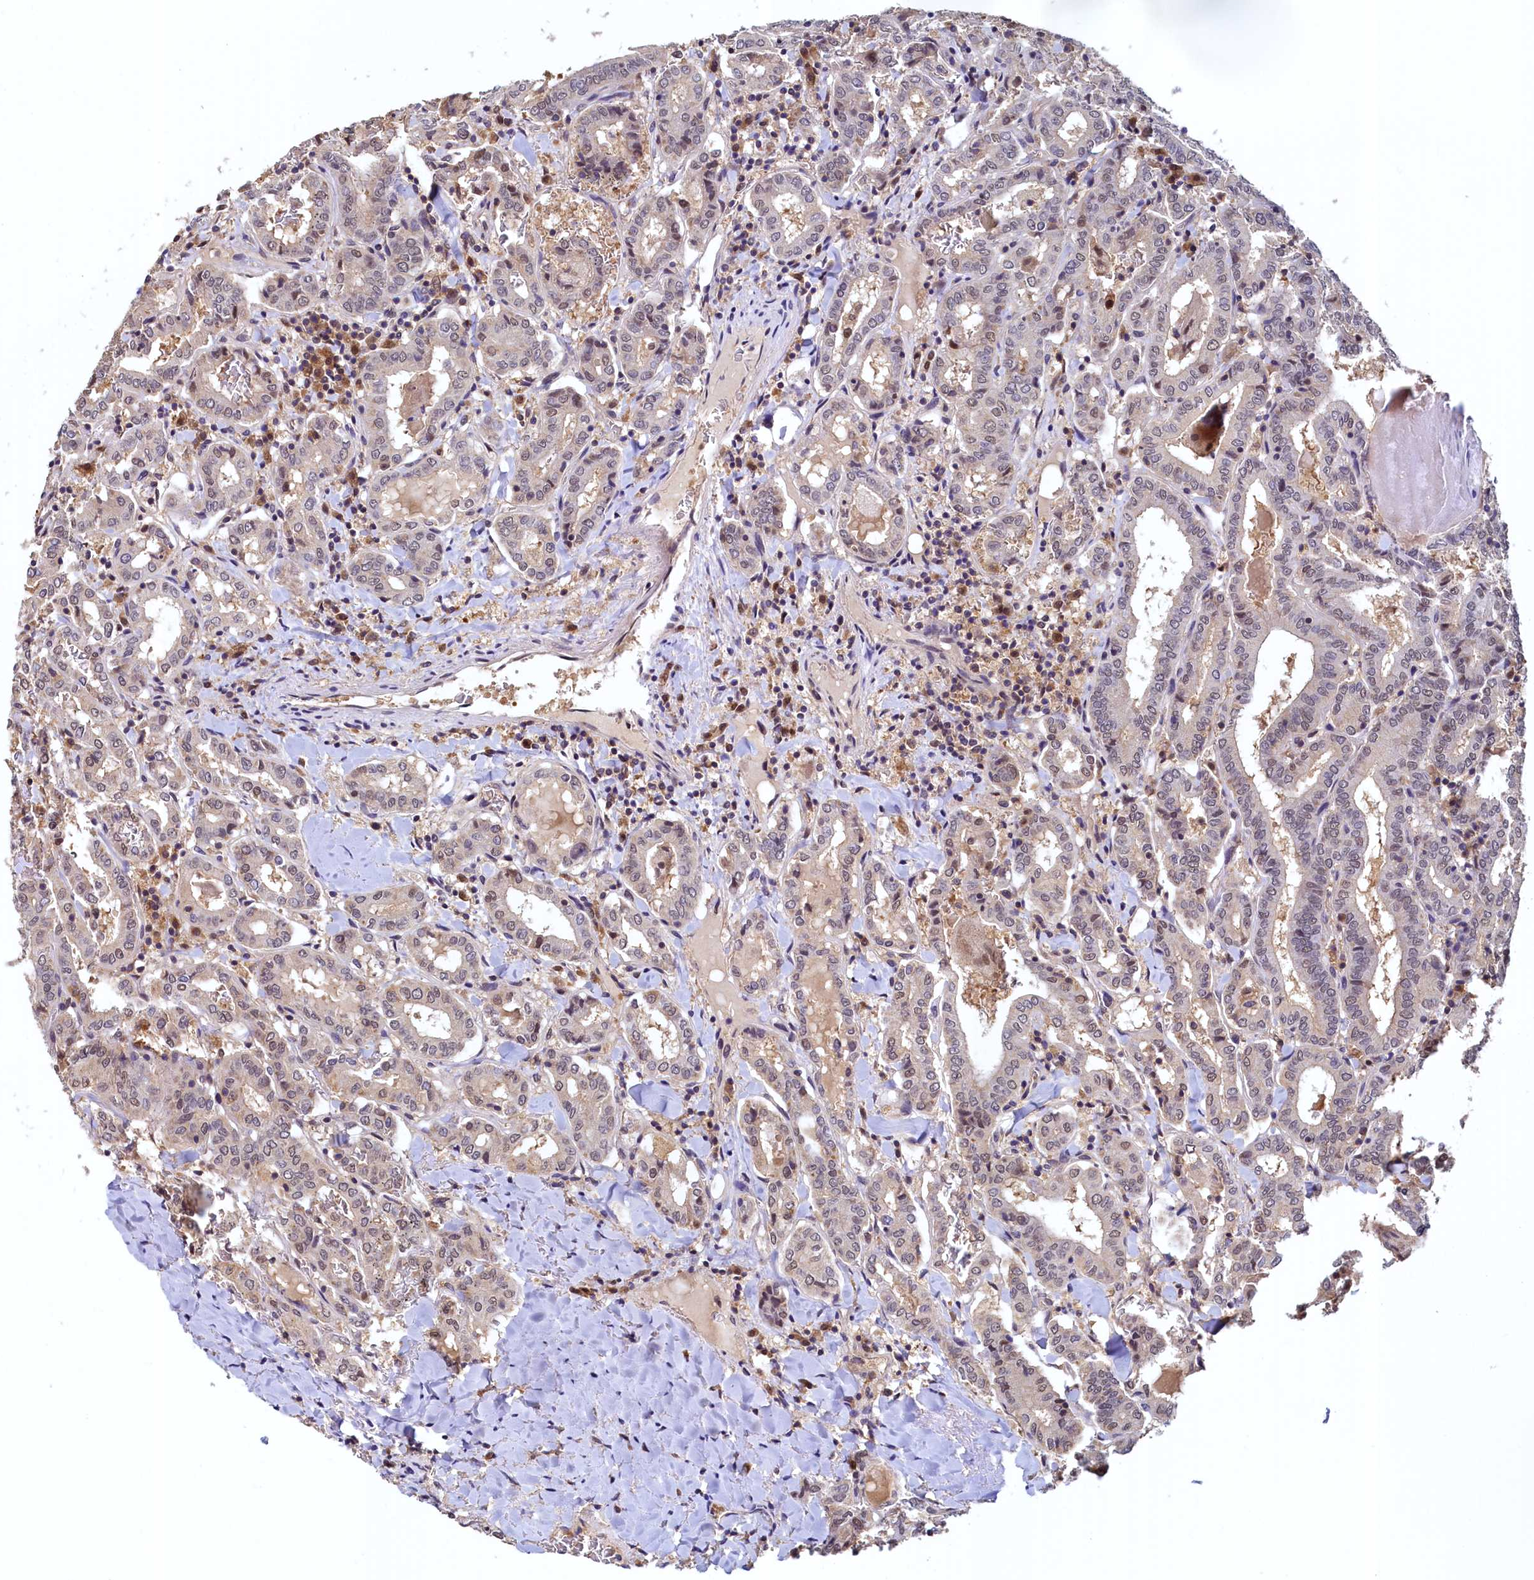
{"staining": {"intensity": "weak", "quantity": "<25%", "location": "nuclear"}, "tissue": "thyroid cancer", "cell_type": "Tumor cells", "image_type": "cancer", "snomed": [{"axis": "morphology", "description": "Papillary adenocarcinoma, NOS"}, {"axis": "topography", "description": "Thyroid gland"}], "caption": "Immunohistochemistry (IHC) image of neoplastic tissue: human thyroid cancer stained with DAB (3,3'-diaminobenzidine) reveals no significant protein expression in tumor cells. (Stains: DAB (3,3'-diaminobenzidine) immunohistochemistry with hematoxylin counter stain, Microscopy: brightfield microscopy at high magnification).", "gene": "PAAF1", "patient": {"sex": "female", "age": 72}}